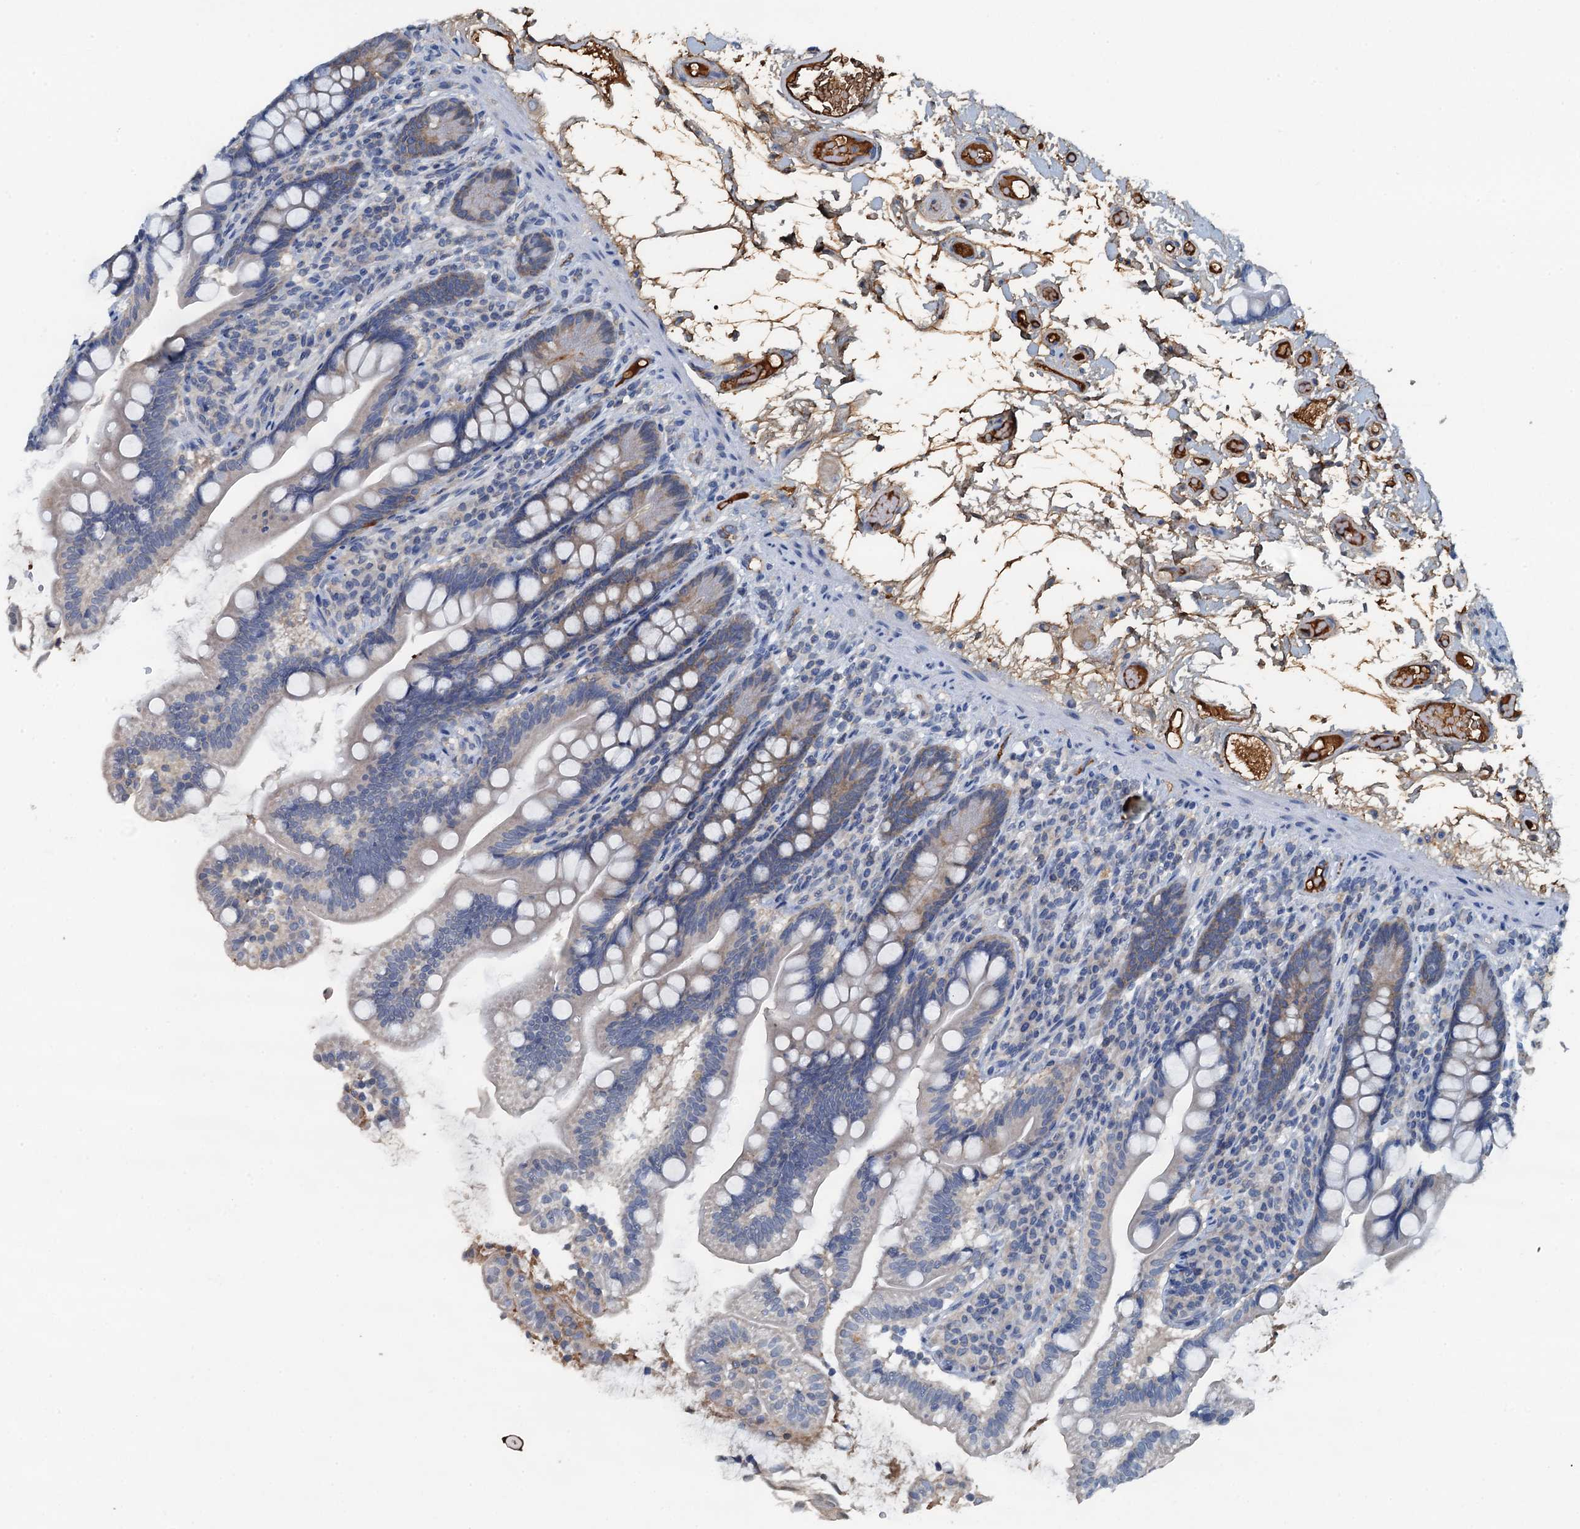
{"staining": {"intensity": "moderate", "quantity": "<25%", "location": "cytoplasmic/membranous"}, "tissue": "small intestine", "cell_type": "Glandular cells", "image_type": "normal", "snomed": [{"axis": "morphology", "description": "Normal tissue, NOS"}, {"axis": "topography", "description": "Small intestine"}], "caption": "Moderate cytoplasmic/membranous expression is identified in about <25% of glandular cells in normal small intestine.", "gene": "LSM14B", "patient": {"sex": "female", "age": 64}}